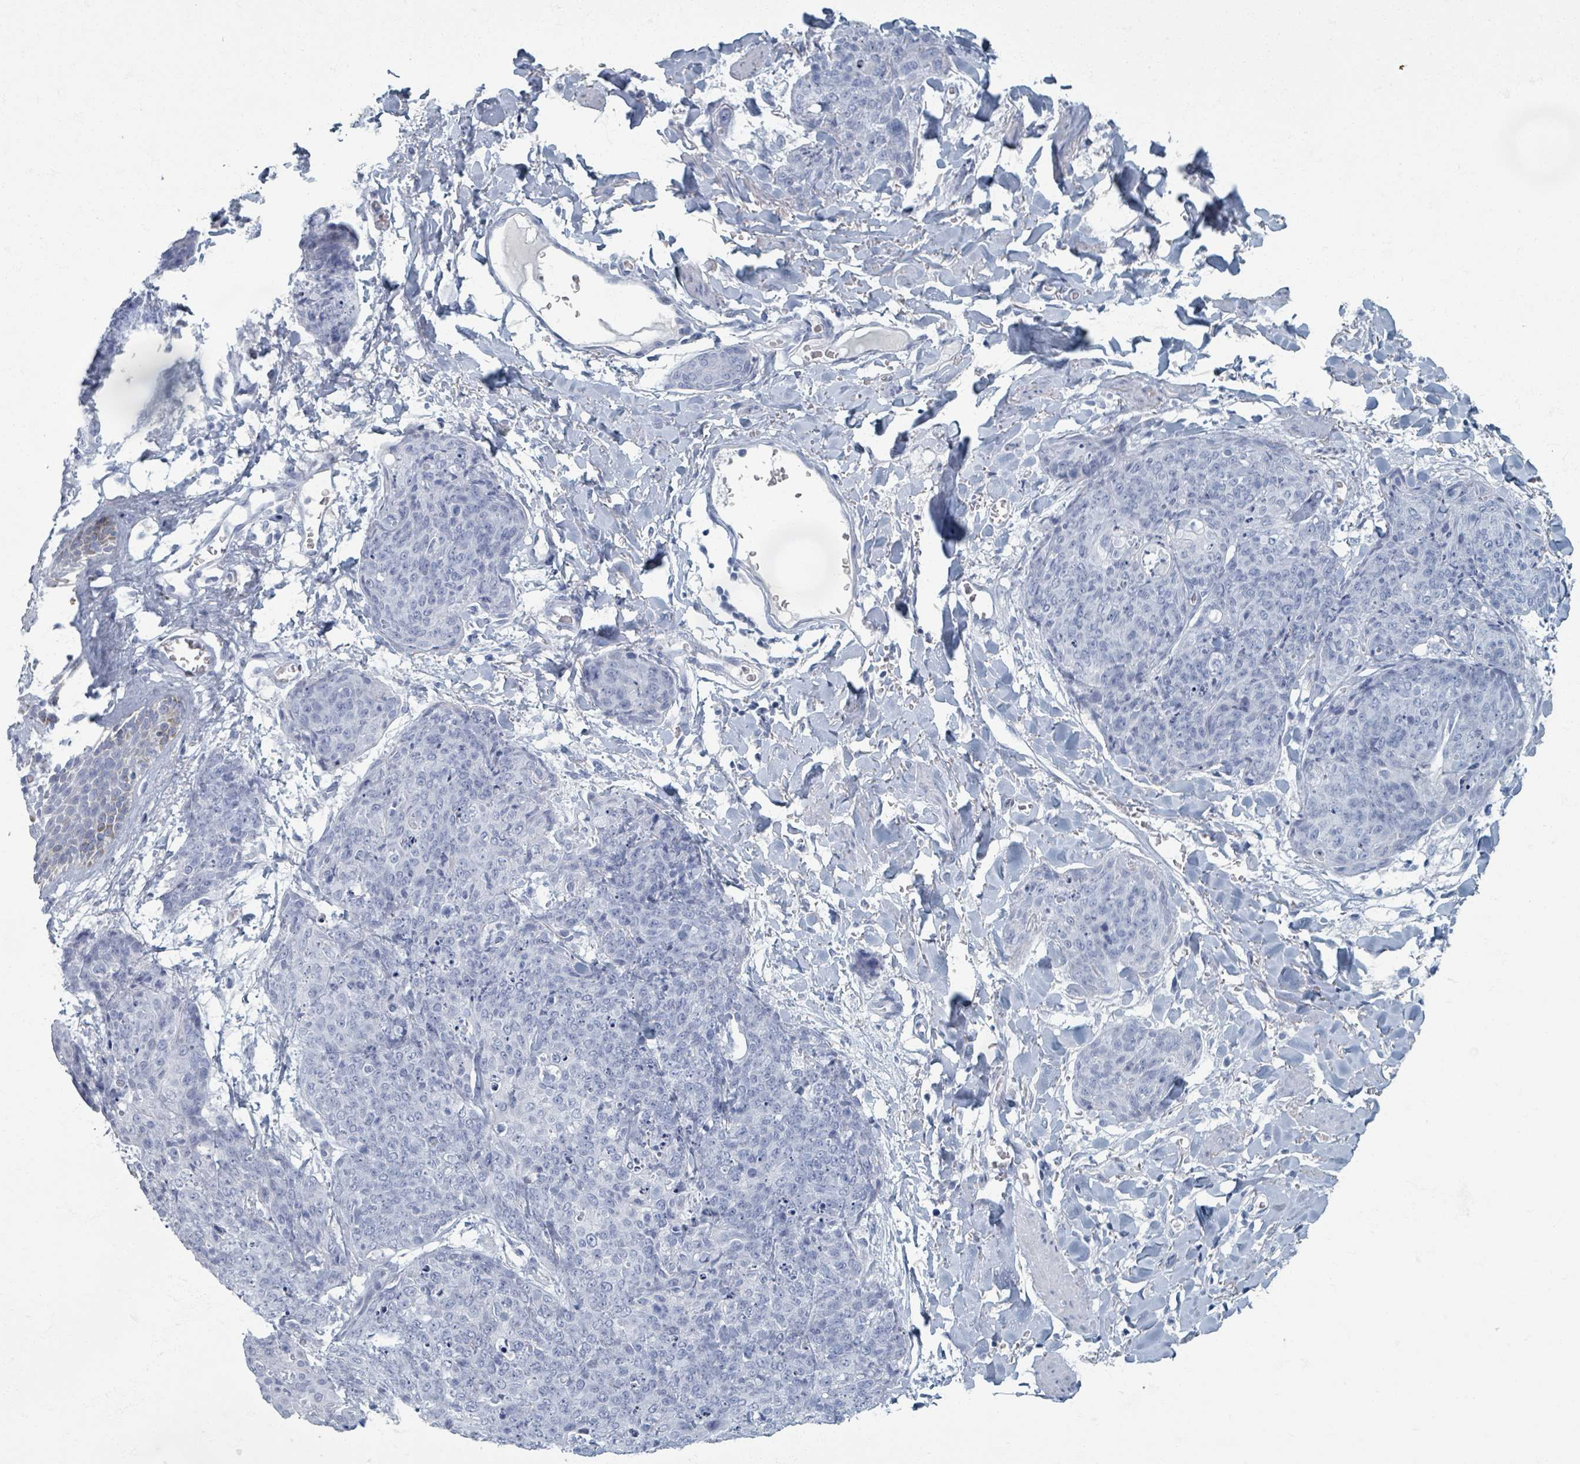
{"staining": {"intensity": "negative", "quantity": "none", "location": "none"}, "tissue": "skin cancer", "cell_type": "Tumor cells", "image_type": "cancer", "snomed": [{"axis": "morphology", "description": "Squamous cell carcinoma, NOS"}, {"axis": "topography", "description": "Skin"}, {"axis": "topography", "description": "Vulva"}], "caption": "Tumor cells are negative for brown protein staining in squamous cell carcinoma (skin).", "gene": "TAS2R1", "patient": {"sex": "female", "age": 85}}